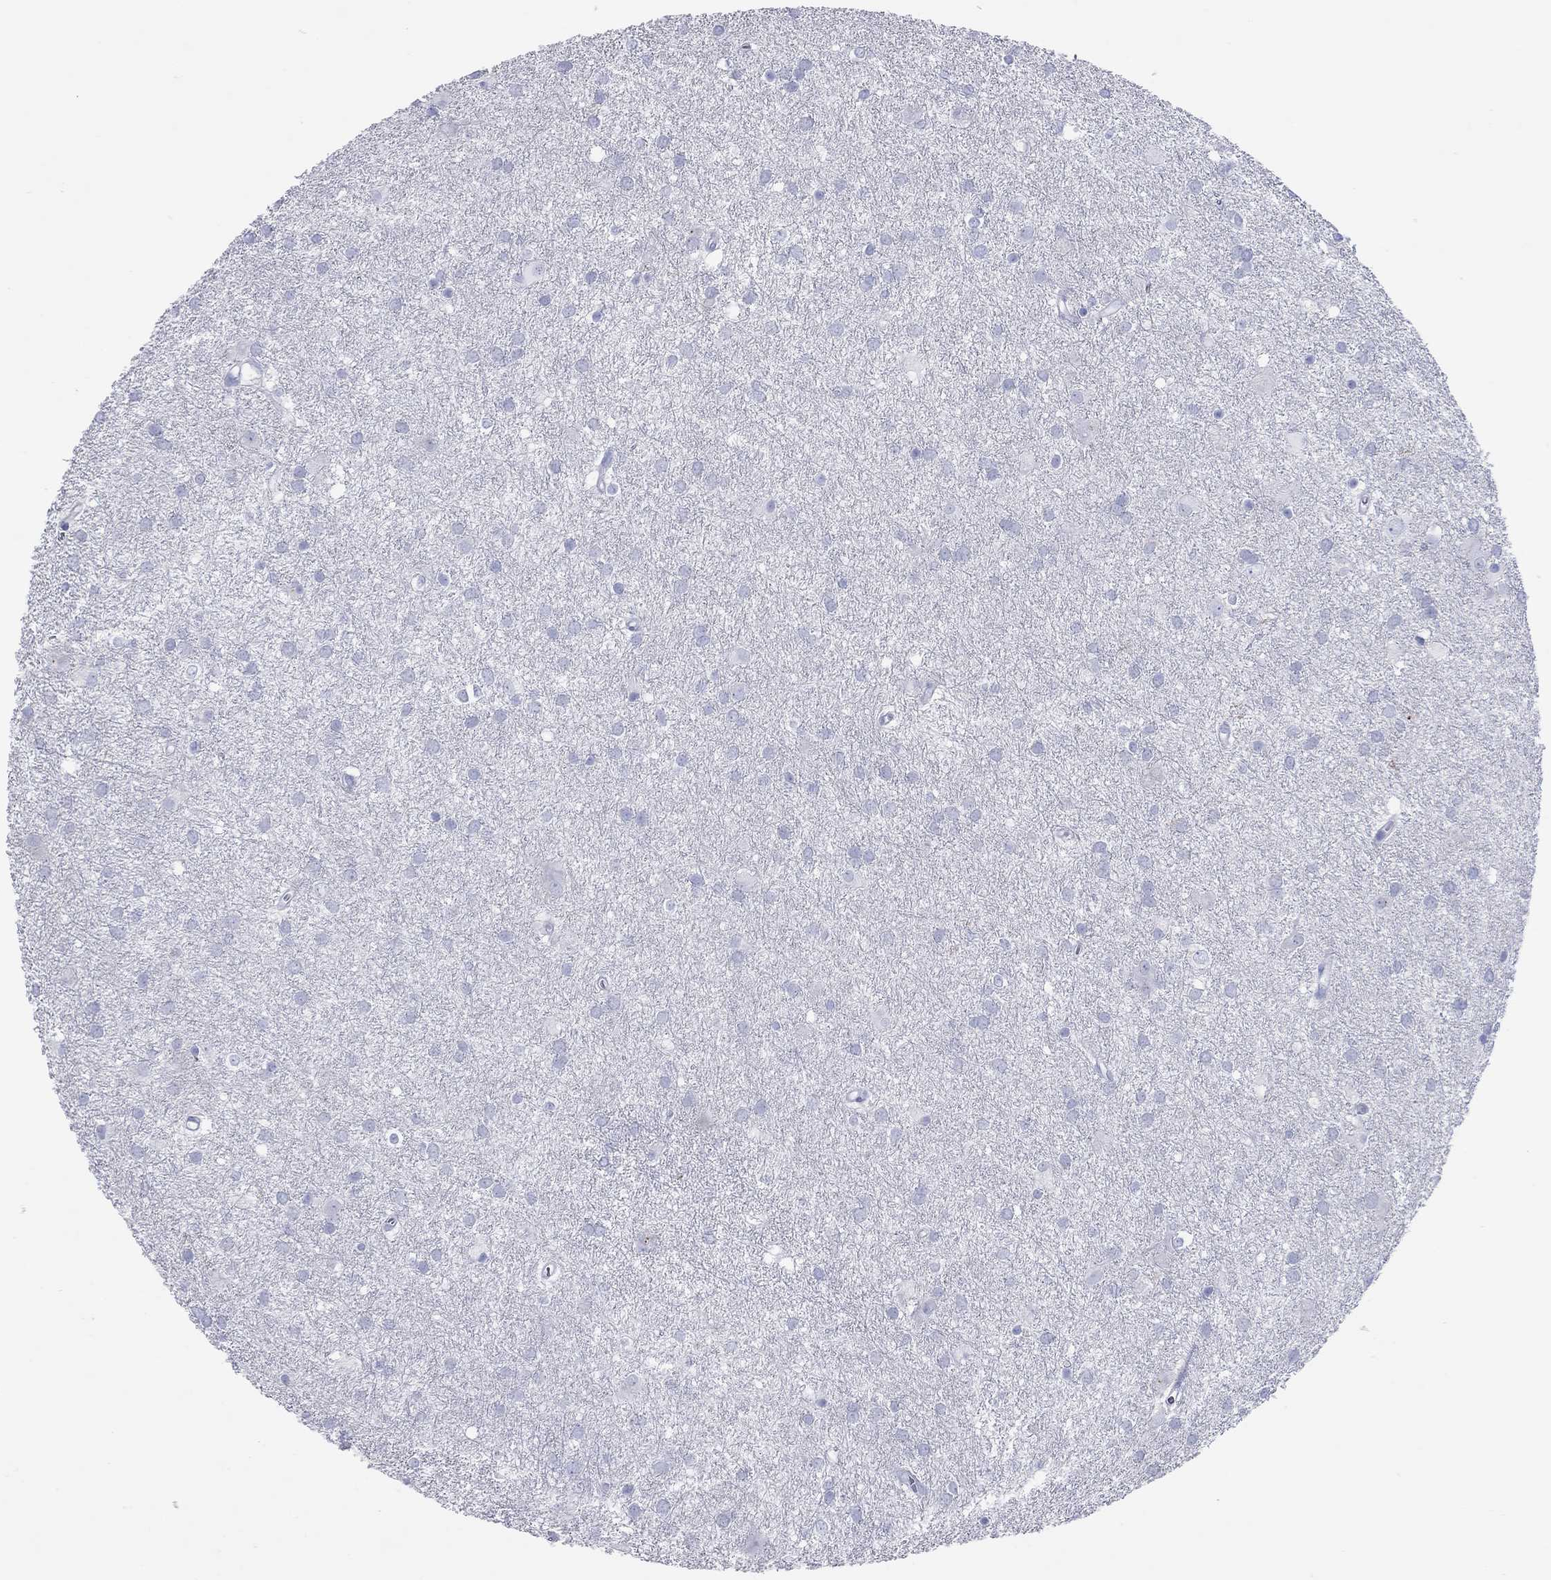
{"staining": {"intensity": "negative", "quantity": "none", "location": "none"}, "tissue": "glioma", "cell_type": "Tumor cells", "image_type": "cancer", "snomed": [{"axis": "morphology", "description": "Glioma, malignant, Low grade"}, {"axis": "topography", "description": "Brain"}], "caption": "Tumor cells show no significant positivity in glioma. The staining is performed using DAB (3,3'-diaminobenzidine) brown chromogen with nuclei counter-stained in using hematoxylin.", "gene": "CCNA1", "patient": {"sex": "male", "age": 58}}